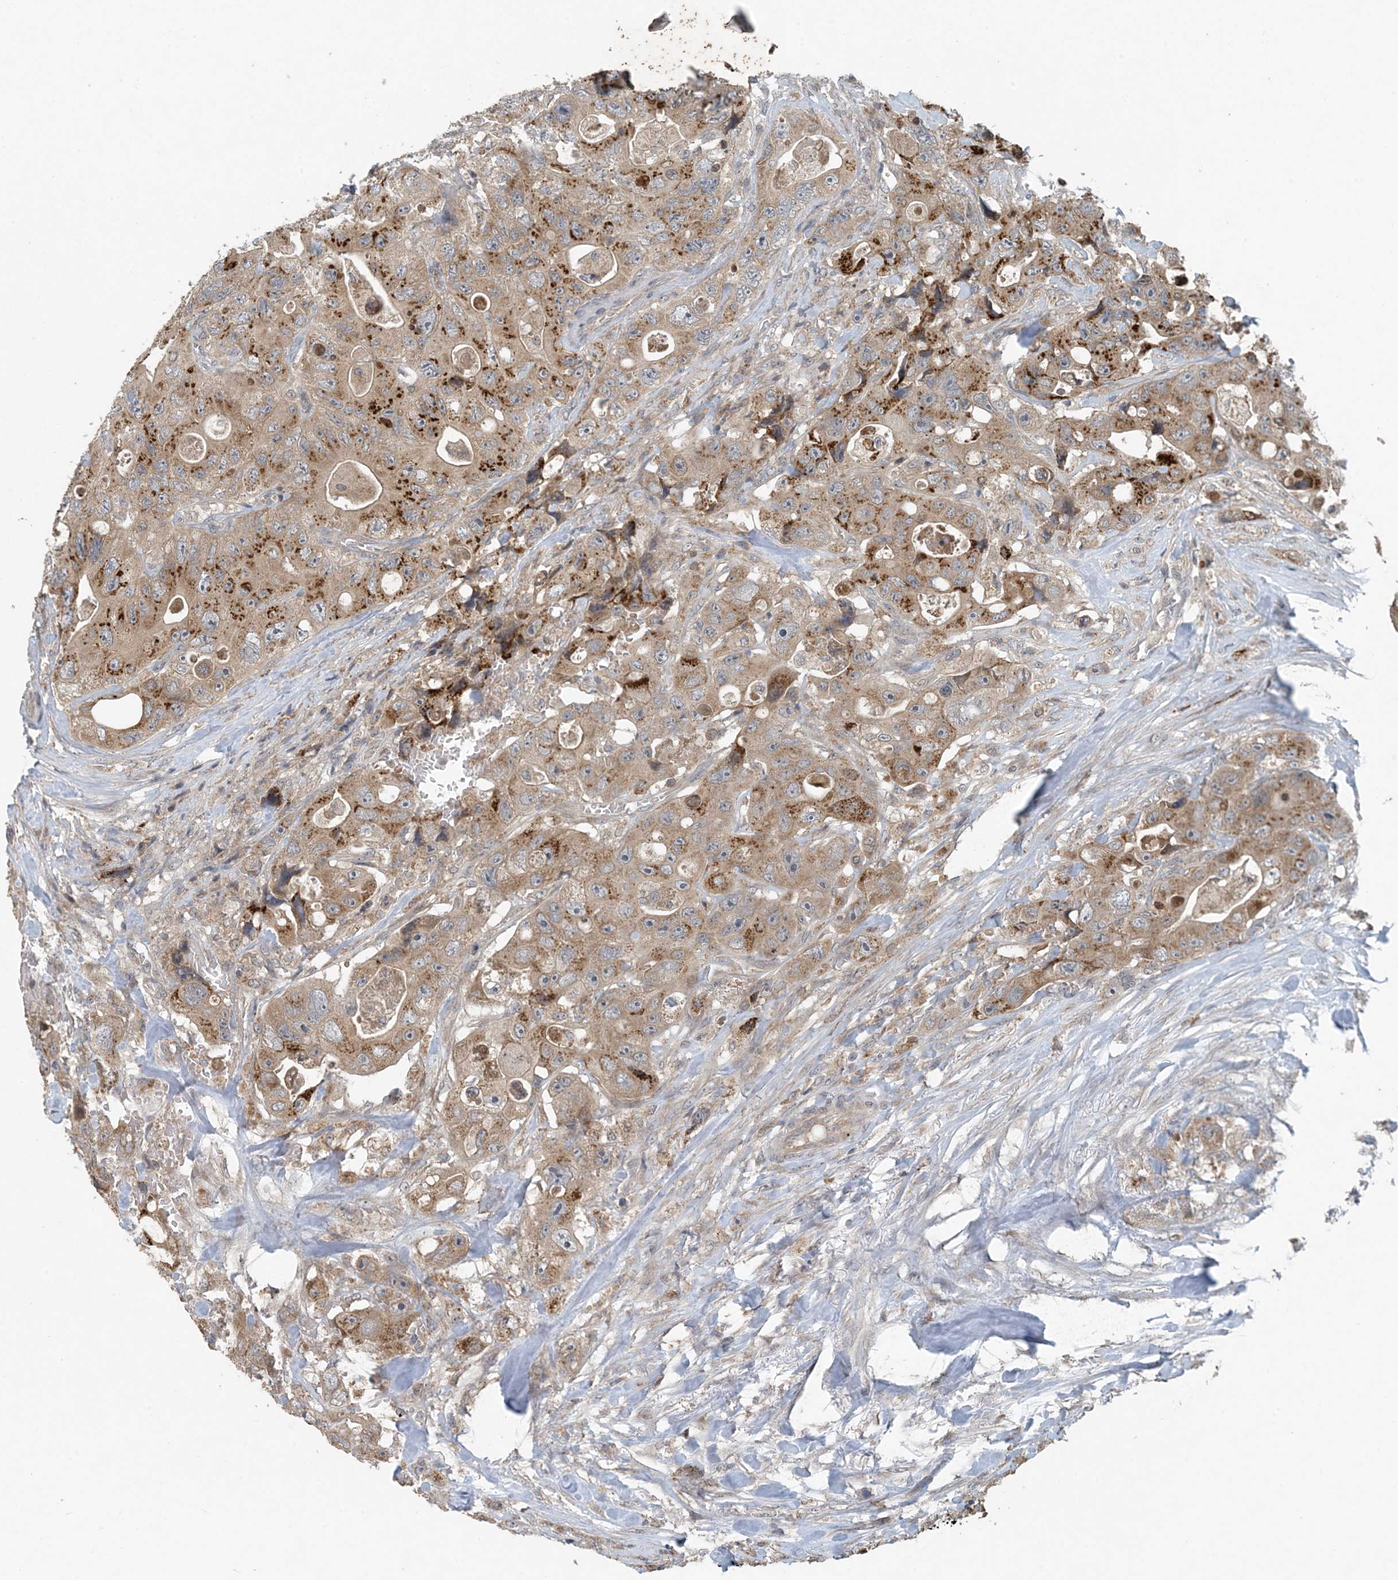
{"staining": {"intensity": "strong", "quantity": "25%-75%", "location": "cytoplasmic/membranous"}, "tissue": "colorectal cancer", "cell_type": "Tumor cells", "image_type": "cancer", "snomed": [{"axis": "morphology", "description": "Adenocarcinoma, NOS"}, {"axis": "topography", "description": "Colon"}], "caption": "The micrograph exhibits staining of adenocarcinoma (colorectal), revealing strong cytoplasmic/membranous protein staining (brown color) within tumor cells. The staining is performed using DAB brown chromogen to label protein expression. The nuclei are counter-stained blue using hematoxylin.", "gene": "MYO9B", "patient": {"sex": "female", "age": 46}}